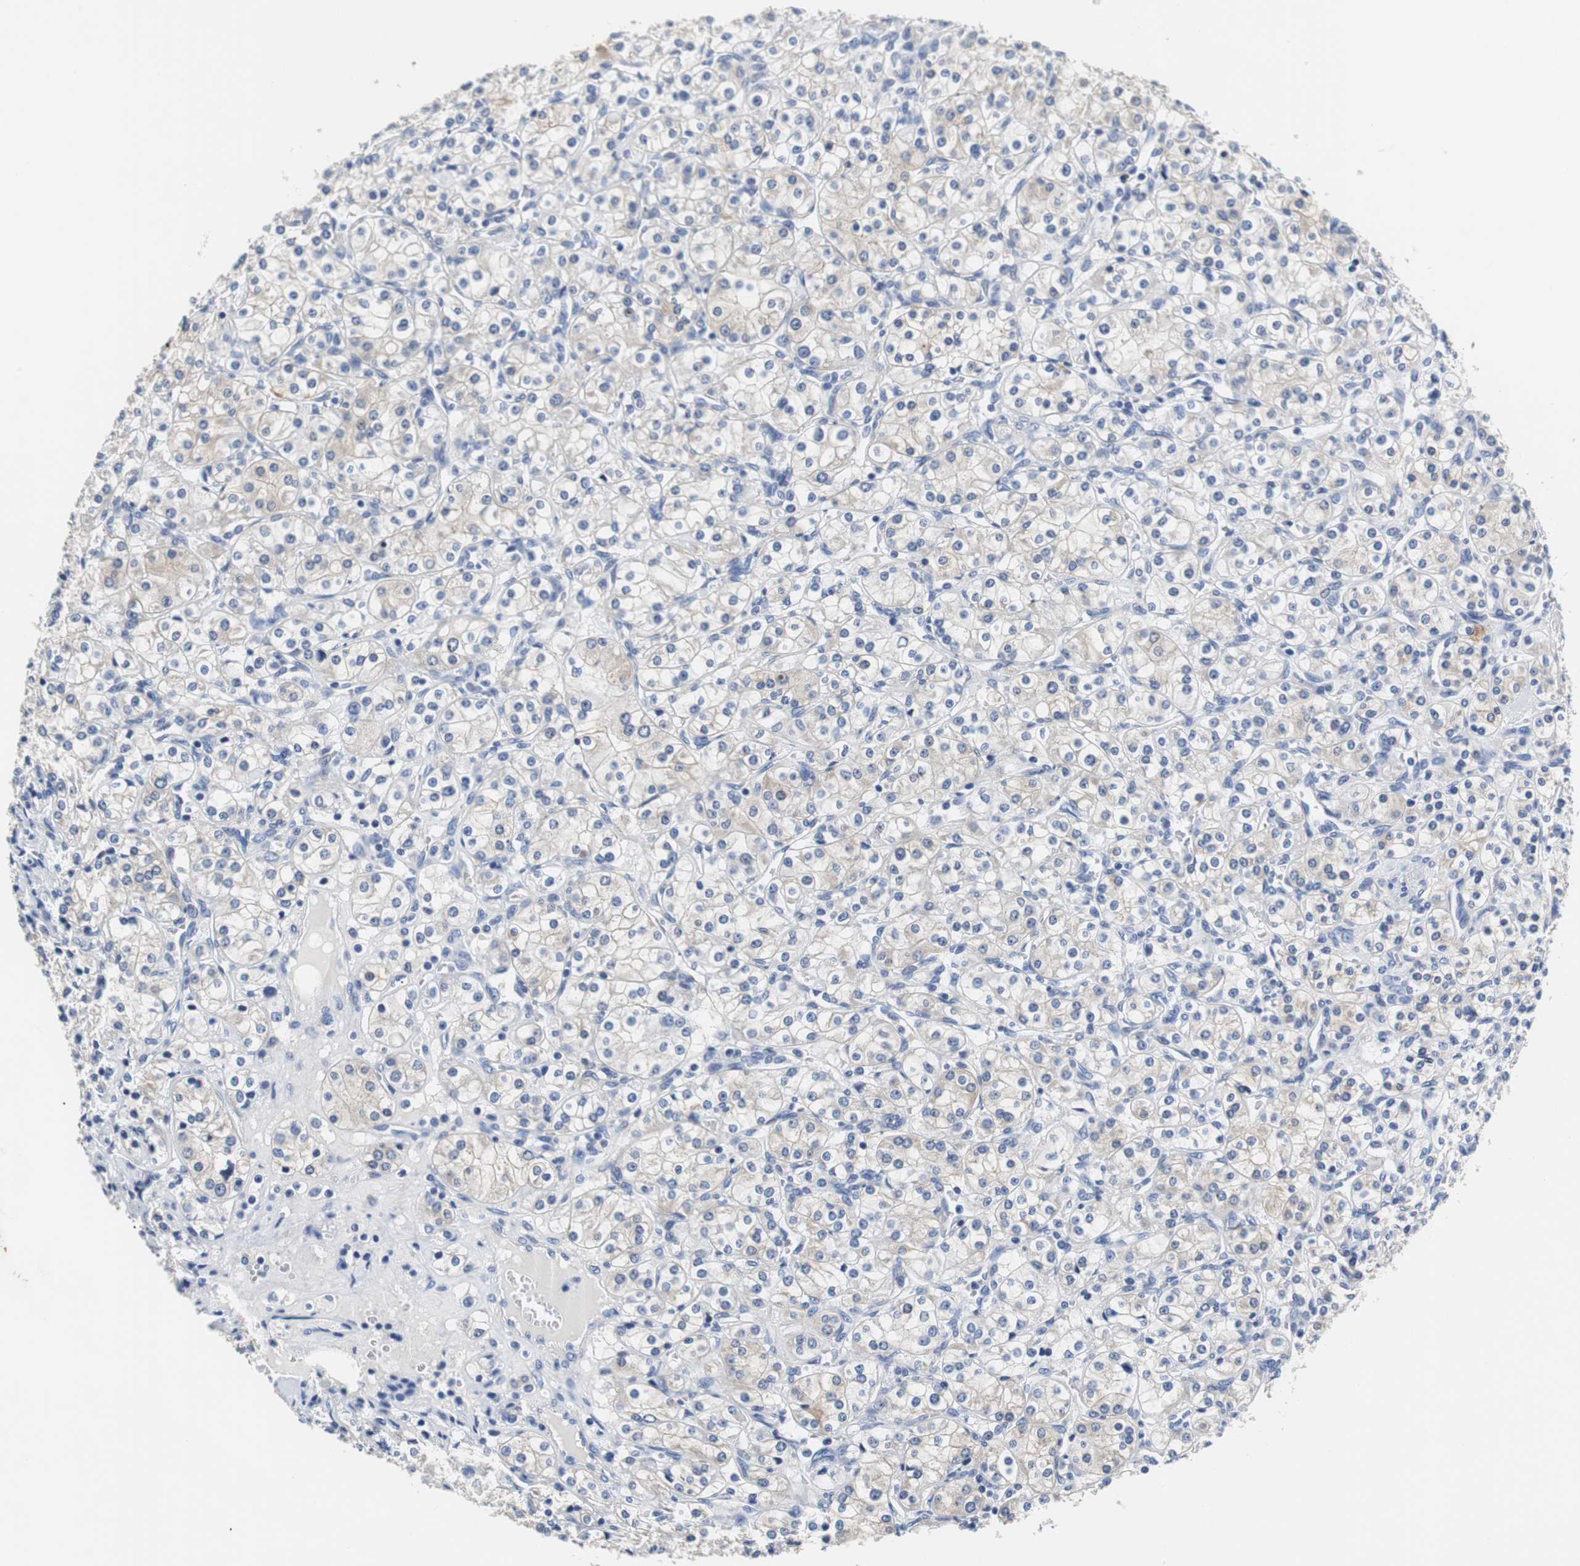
{"staining": {"intensity": "weak", "quantity": "<25%", "location": "cytoplasmic/membranous"}, "tissue": "renal cancer", "cell_type": "Tumor cells", "image_type": "cancer", "snomed": [{"axis": "morphology", "description": "Adenocarcinoma, NOS"}, {"axis": "topography", "description": "Kidney"}], "caption": "Immunohistochemistry (IHC) of renal cancer exhibits no staining in tumor cells.", "gene": "PCK1", "patient": {"sex": "male", "age": 77}}